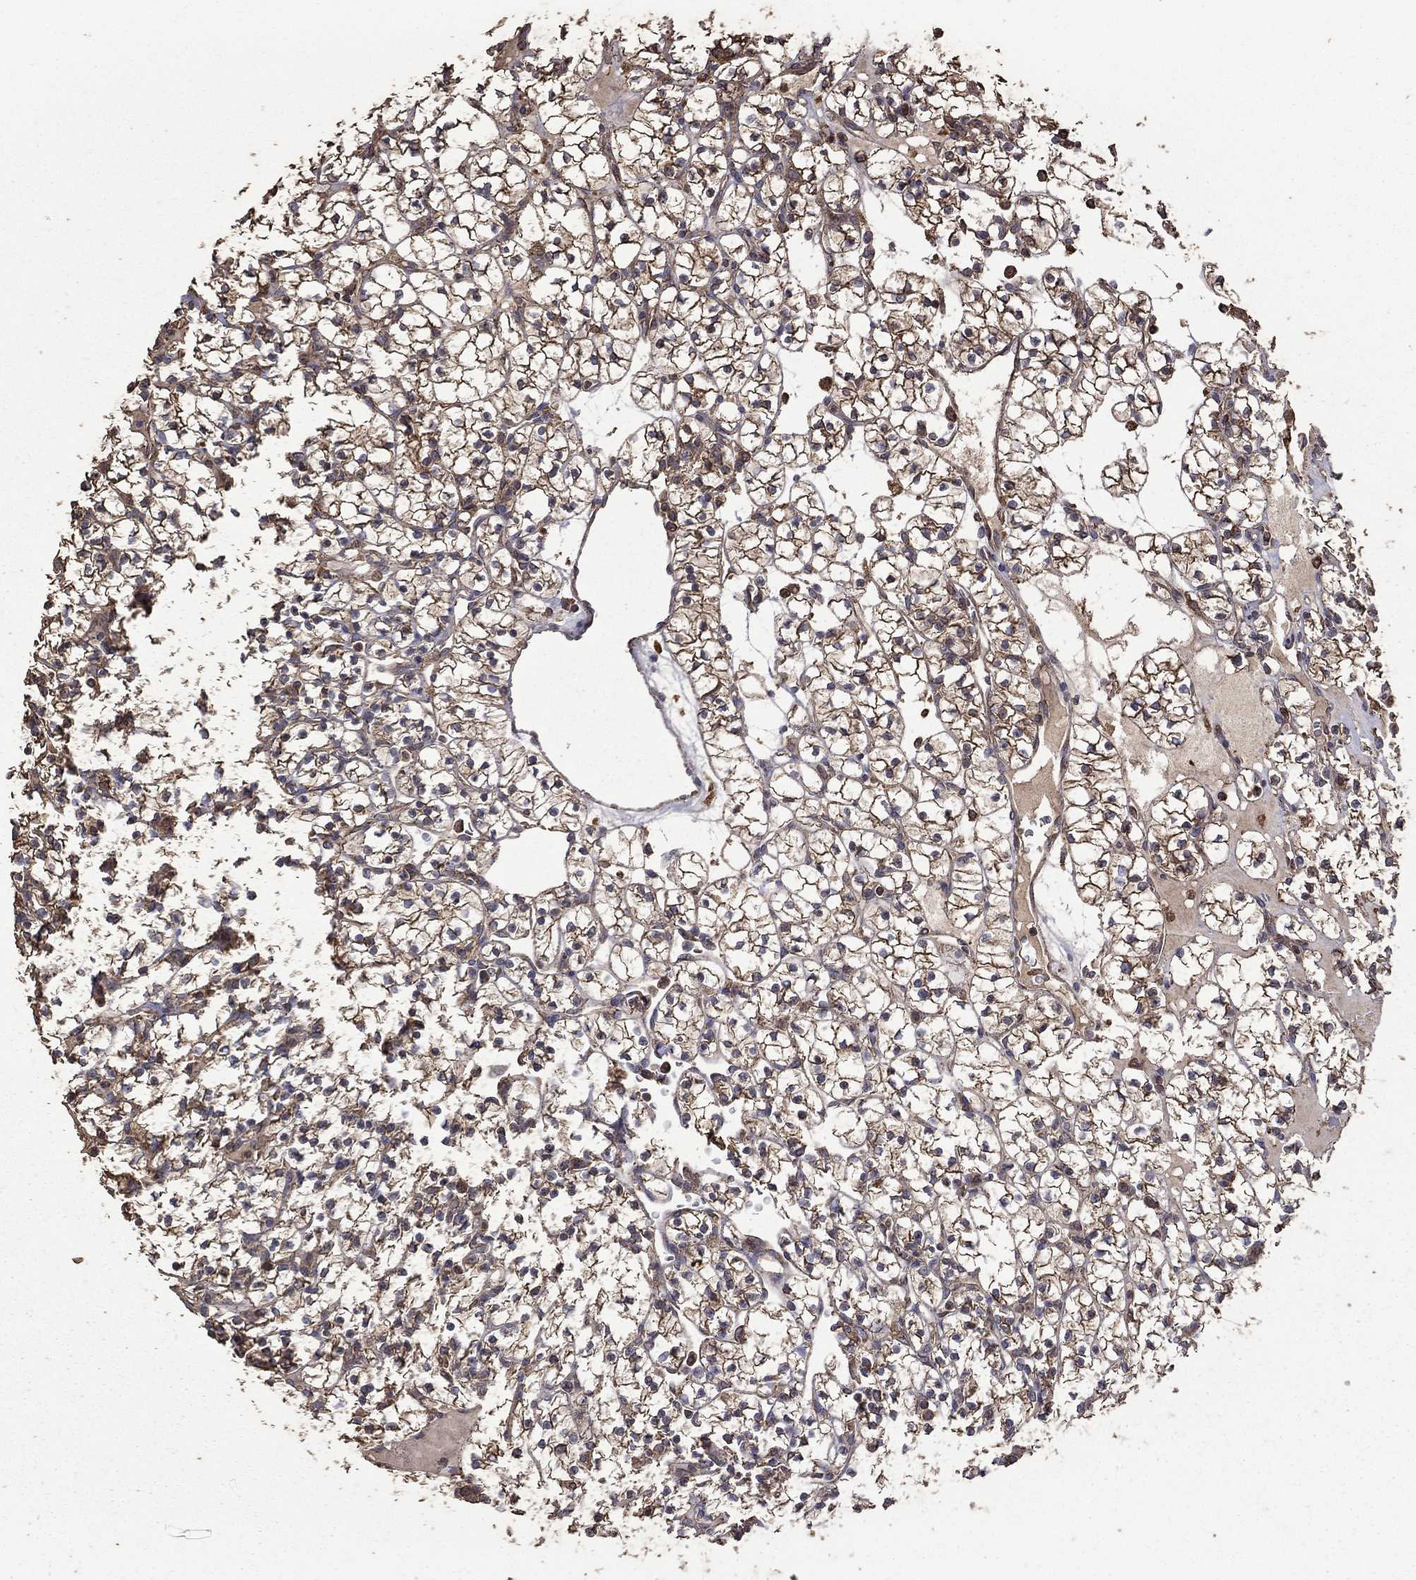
{"staining": {"intensity": "moderate", "quantity": ">75%", "location": "cytoplasmic/membranous"}, "tissue": "renal cancer", "cell_type": "Tumor cells", "image_type": "cancer", "snomed": [{"axis": "morphology", "description": "Adenocarcinoma, NOS"}, {"axis": "topography", "description": "Kidney"}], "caption": "A brown stain labels moderate cytoplasmic/membranous positivity of a protein in human renal cancer (adenocarcinoma) tumor cells.", "gene": "METTL27", "patient": {"sex": "female", "age": 89}}